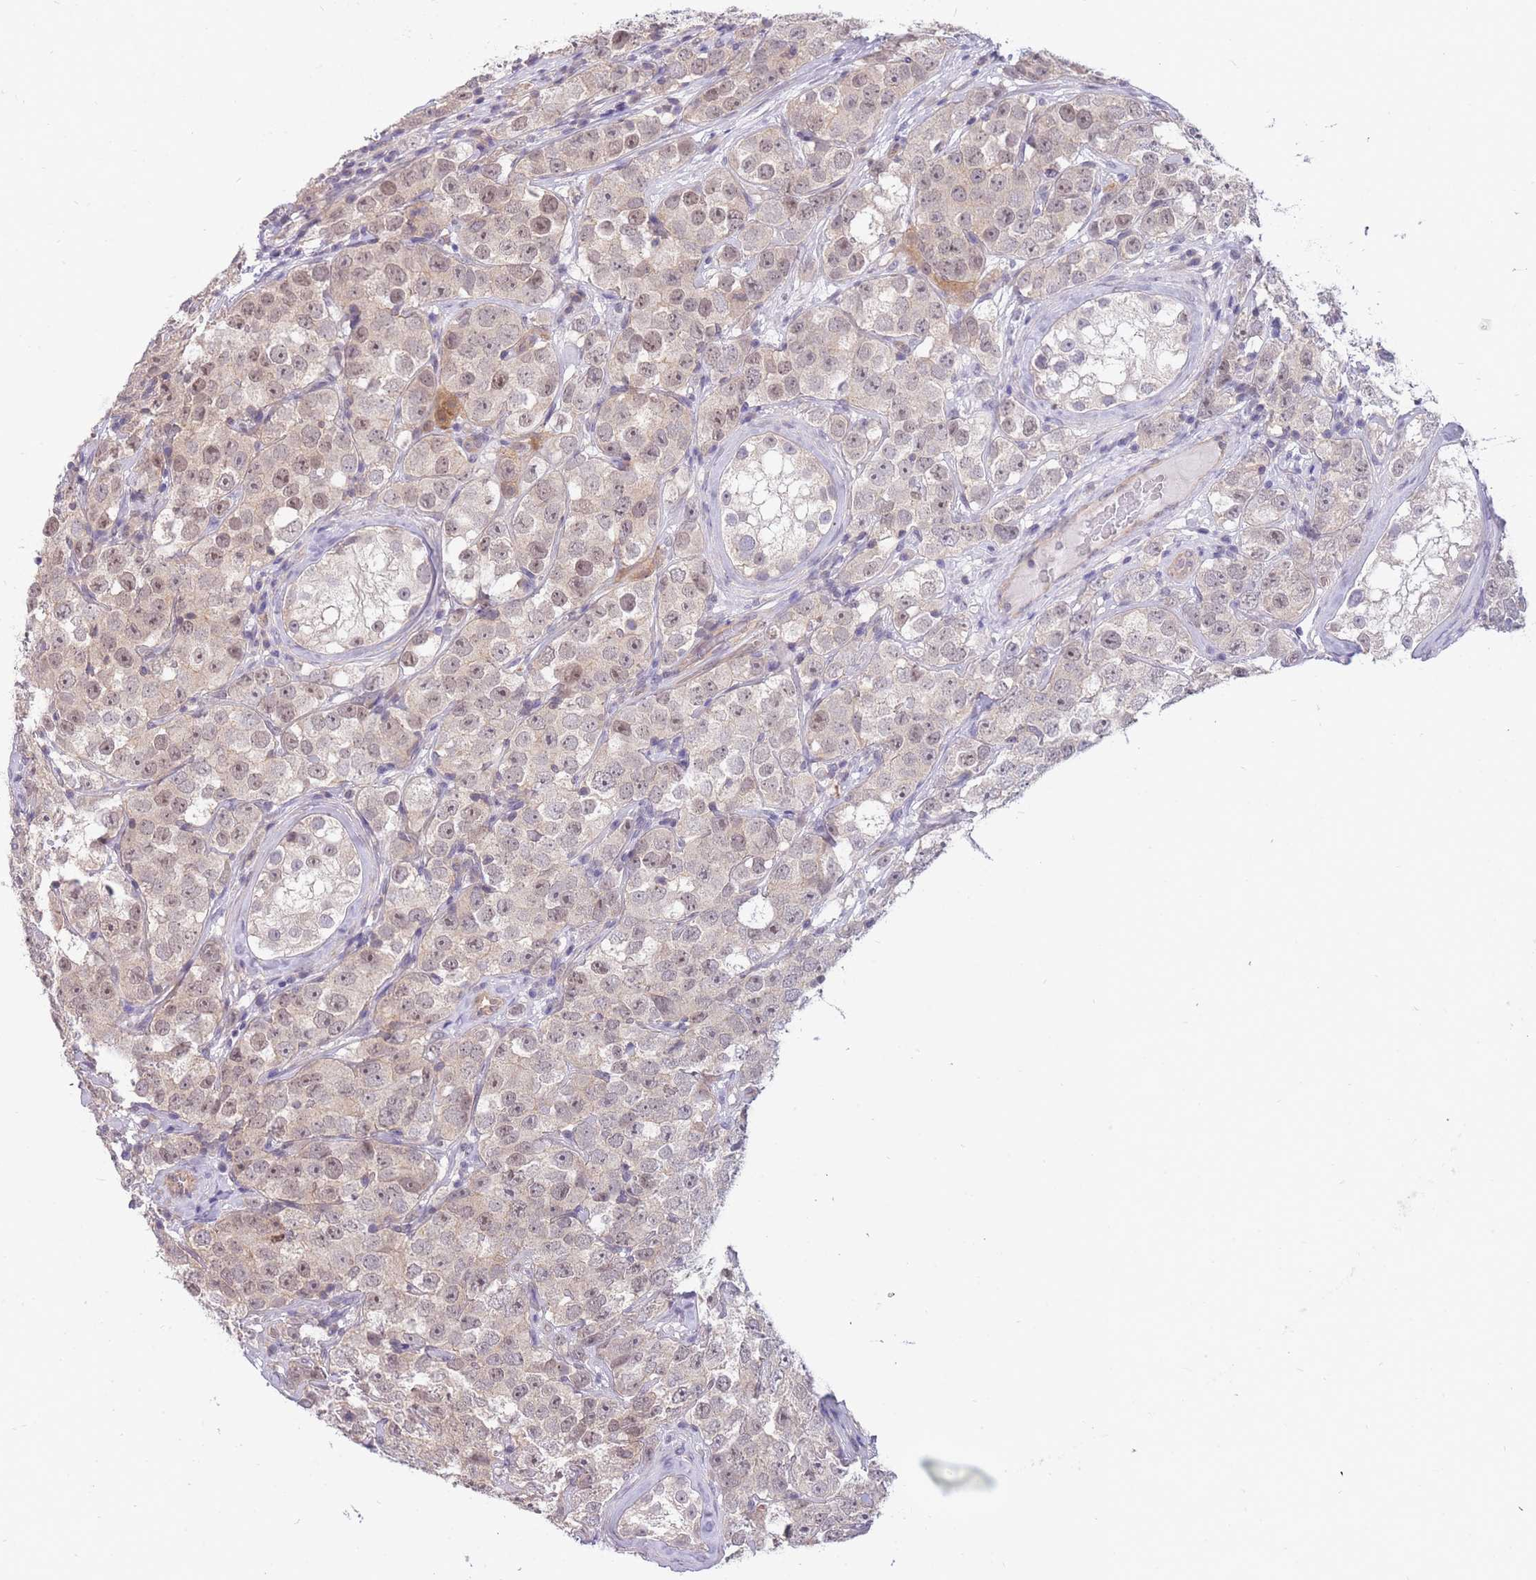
{"staining": {"intensity": "weak", "quantity": "25%-75%", "location": "cytoplasmic/membranous,nuclear"}, "tissue": "testis cancer", "cell_type": "Tumor cells", "image_type": "cancer", "snomed": [{"axis": "morphology", "description": "Seminoma, NOS"}, {"axis": "topography", "description": "Testis"}], "caption": "Seminoma (testis) stained for a protein displays weak cytoplasmic/membranous and nuclear positivity in tumor cells.", "gene": "SMC6", "patient": {"sex": "male", "age": 28}}